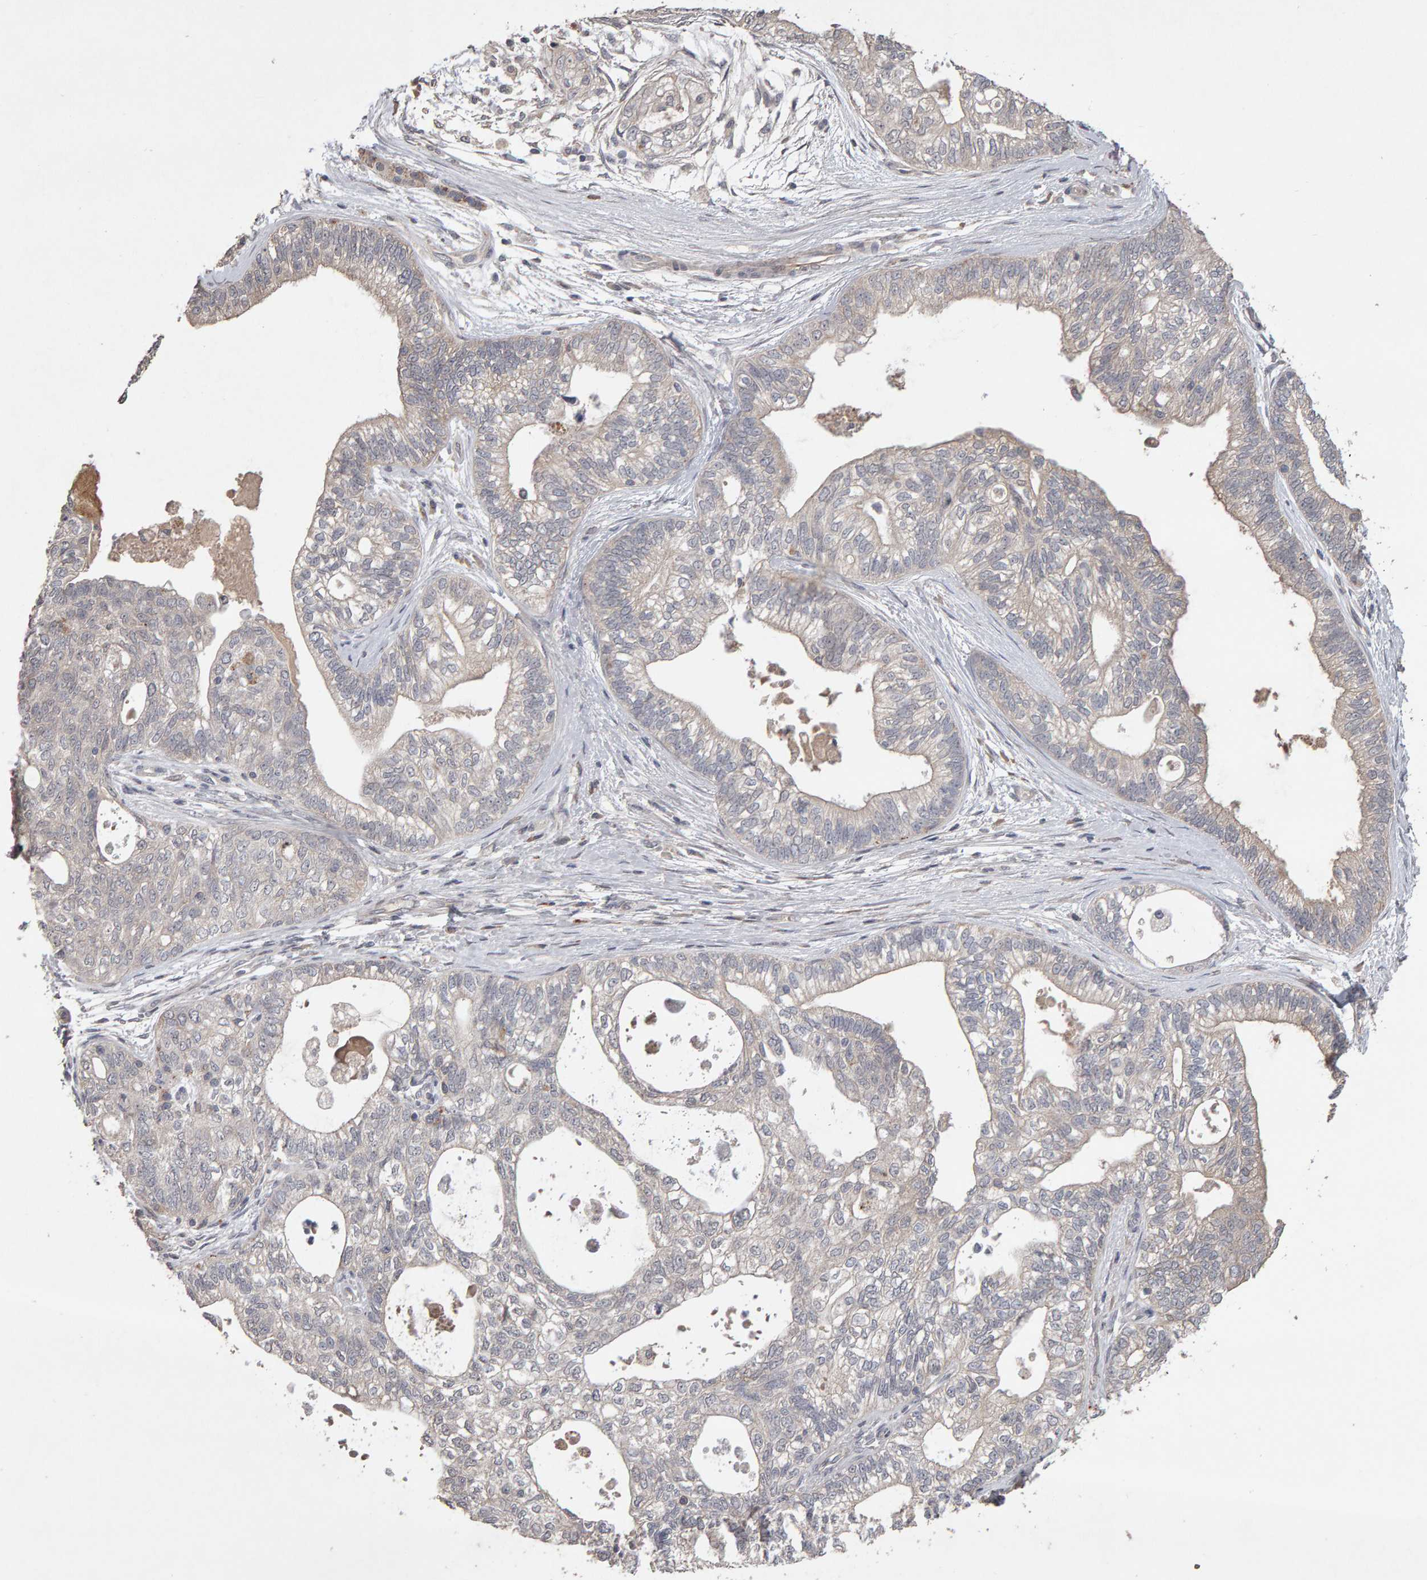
{"staining": {"intensity": "negative", "quantity": "none", "location": "none"}, "tissue": "pancreatic cancer", "cell_type": "Tumor cells", "image_type": "cancer", "snomed": [{"axis": "morphology", "description": "Adenocarcinoma, NOS"}, {"axis": "topography", "description": "Pancreas"}], "caption": "DAB immunohistochemical staining of pancreatic adenocarcinoma reveals no significant positivity in tumor cells.", "gene": "COASY", "patient": {"sex": "male", "age": 72}}